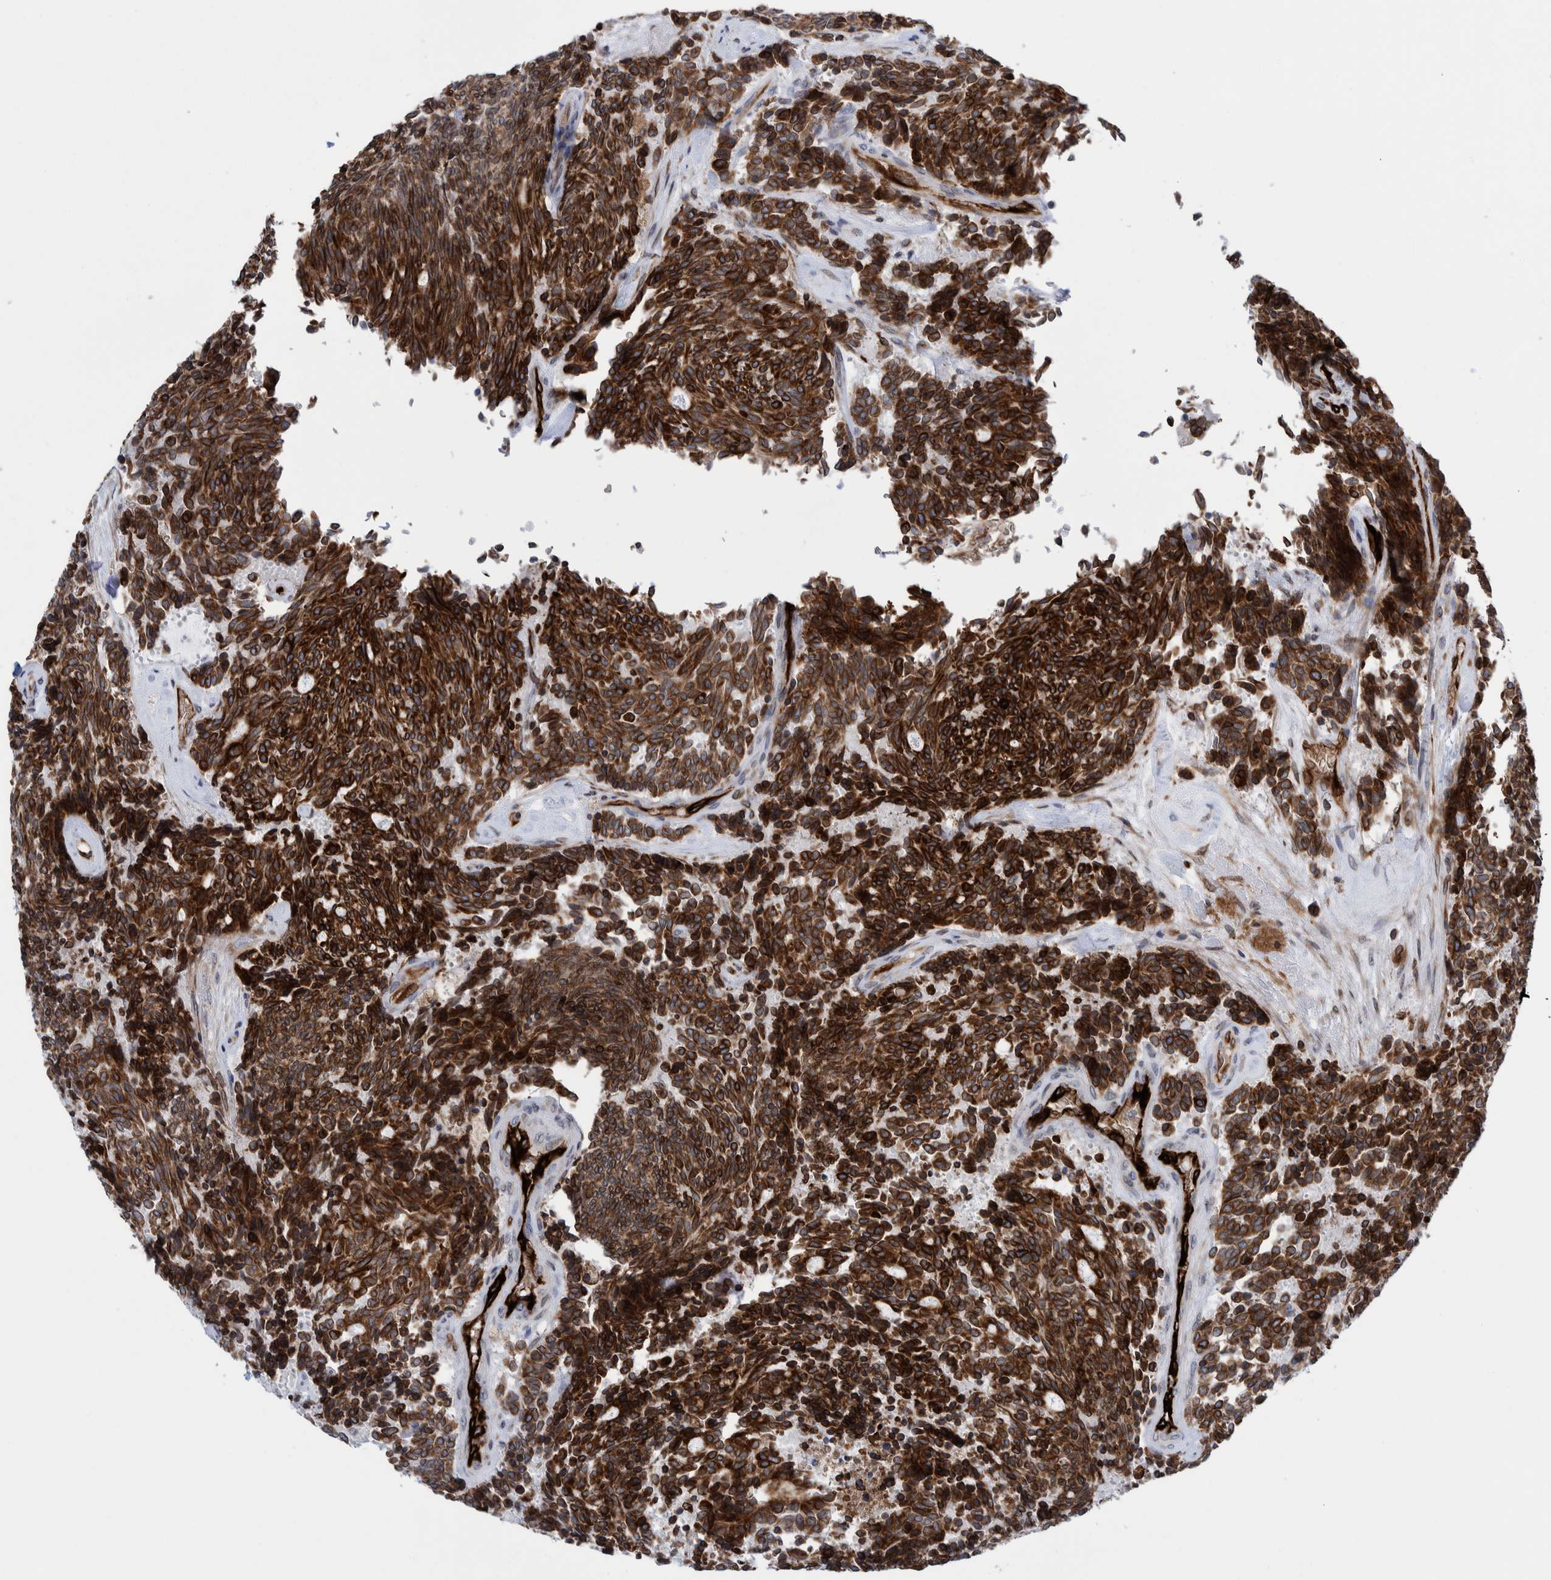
{"staining": {"intensity": "strong", "quantity": ">75%", "location": "cytoplasmic/membranous"}, "tissue": "carcinoid", "cell_type": "Tumor cells", "image_type": "cancer", "snomed": [{"axis": "morphology", "description": "Carcinoid, malignant, NOS"}, {"axis": "topography", "description": "Pancreas"}], "caption": "Protein staining exhibits strong cytoplasmic/membranous expression in approximately >75% of tumor cells in carcinoid (malignant). (DAB (3,3'-diaminobenzidine) IHC, brown staining for protein, blue staining for nuclei).", "gene": "THEM6", "patient": {"sex": "female", "age": 54}}